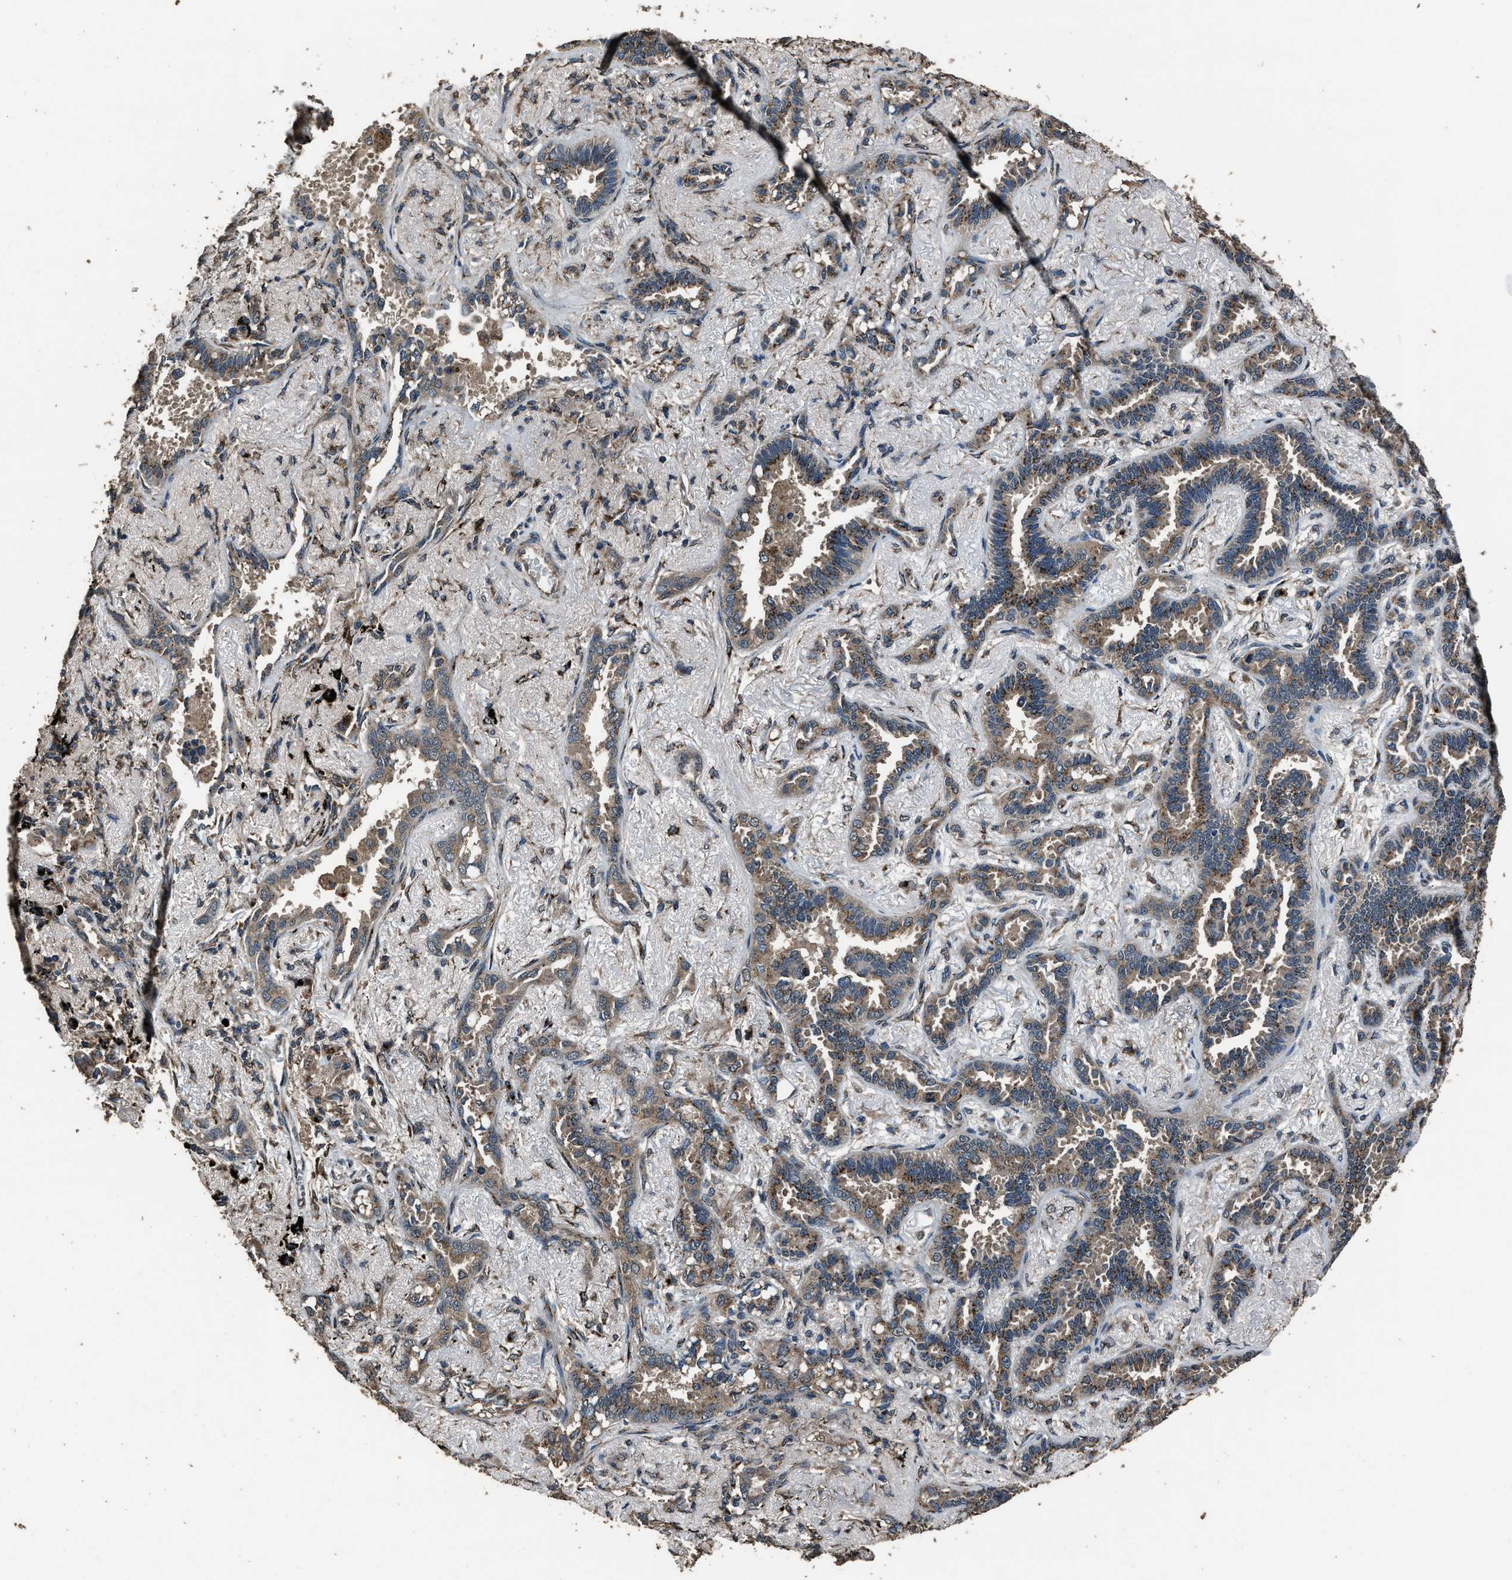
{"staining": {"intensity": "moderate", "quantity": ">75%", "location": "cytoplasmic/membranous"}, "tissue": "lung cancer", "cell_type": "Tumor cells", "image_type": "cancer", "snomed": [{"axis": "morphology", "description": "Adenocarcinoma, NOS"}, {"axis": "topography", "description": "Lung"}], "caption": "Protein expression by IHC demonstrates moderate cytoplasmic/membranous positivity in about >75% of tumor cells in adenocarcinoma (lung). The staining was performed using DAB, with brown indicating positive protein expression. Nuclei are stained blue with hematoxylin.", "gene": "SLC38A10", "patient": {"sex": "male", "age": 59}}